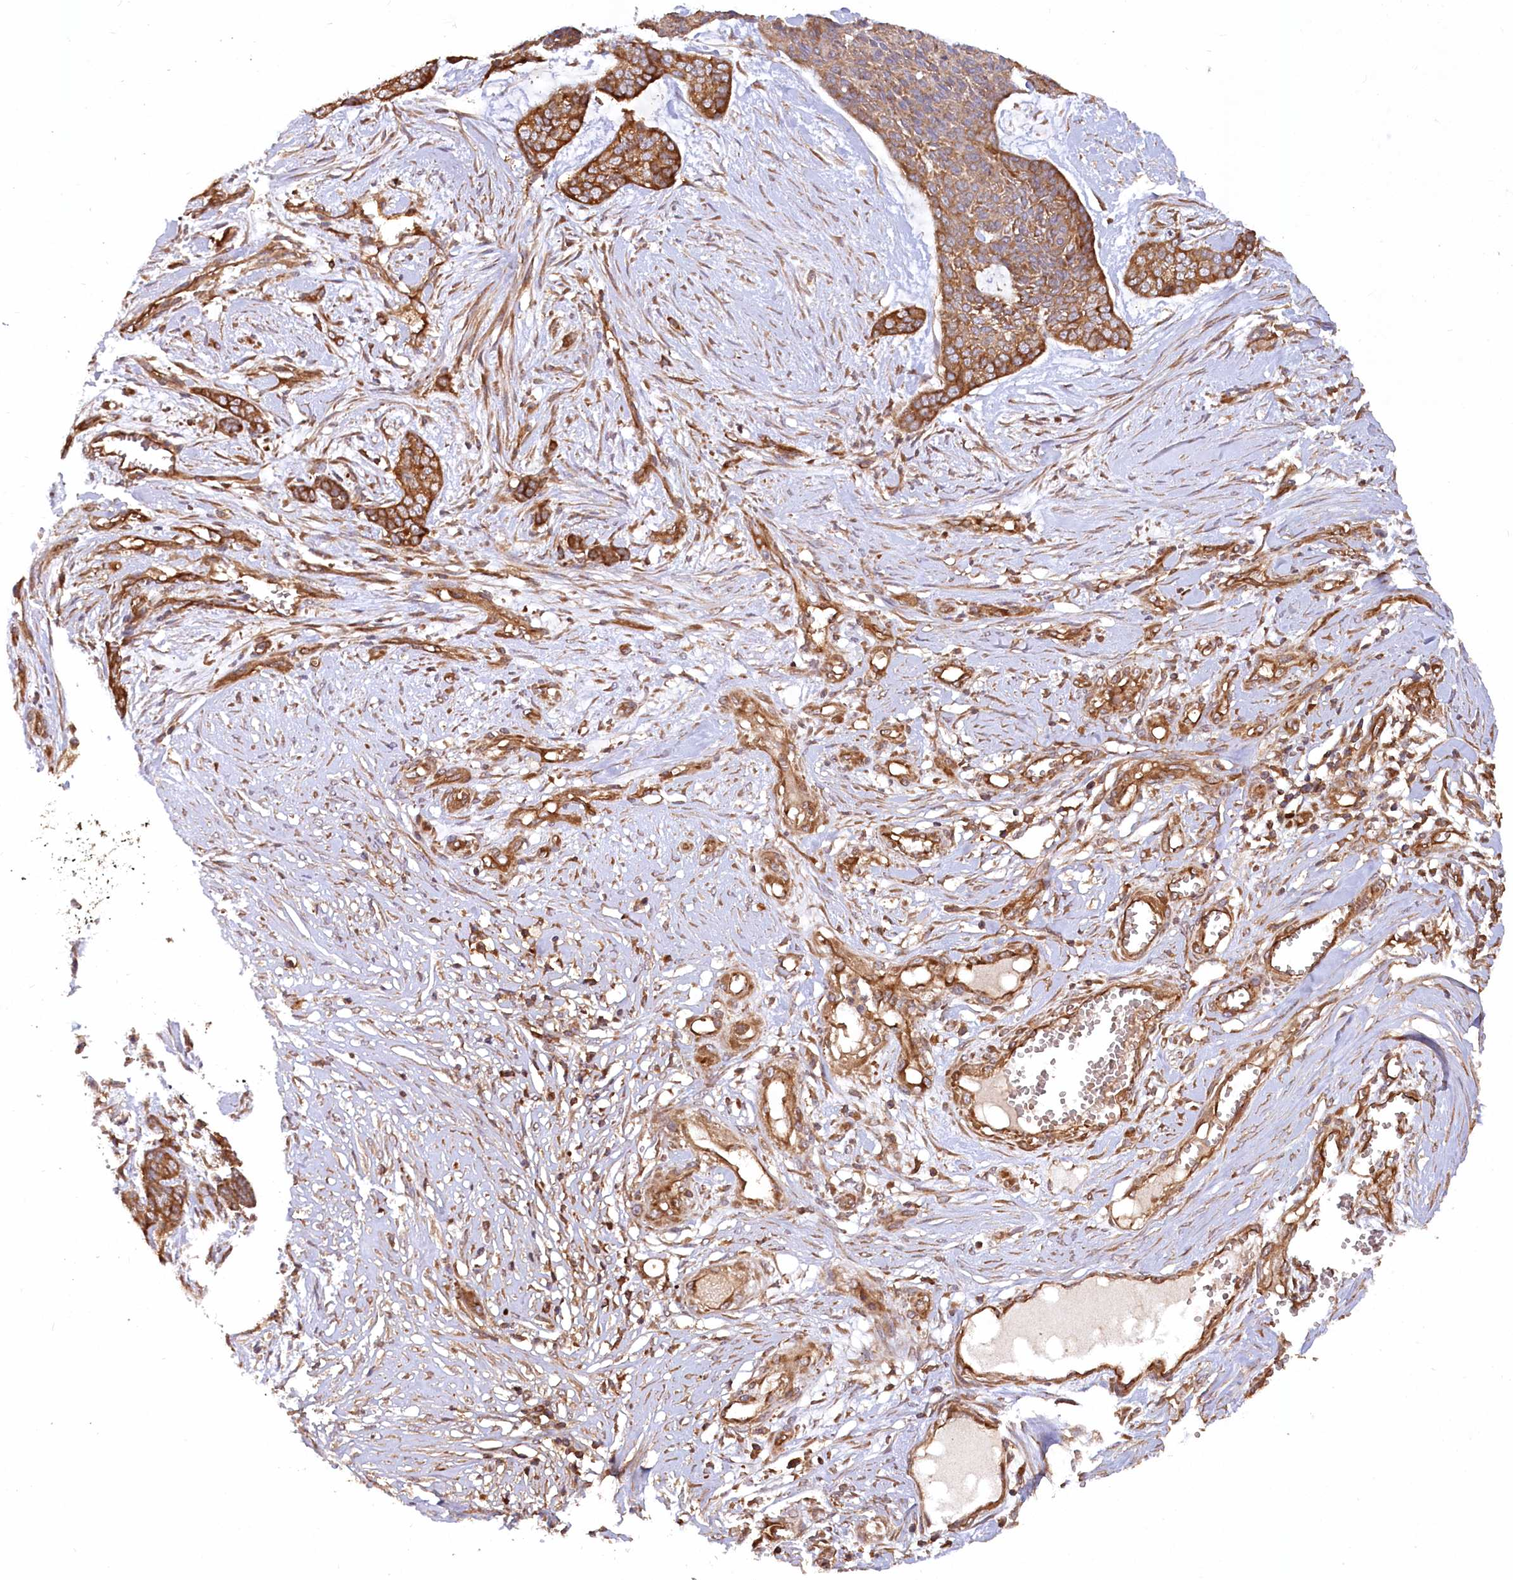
{"staining": {"intensity": "moderate", "quantity": ">75%", "location": "cytoplasmic/membranous"}, "tissue": "skin cancer", "cell_type": "Tumor cells", "image_type": "cancer", "snomed": [{"axis": "morphology", "description": "Basal cell carcinoma"}, {"axis": "topography", "description": "Skin"}], "caption": "Skin cancer (basal cell carcinoma) was stained to show a protein in brown. There is medium levels of moderate cytoplasmic/membranous expression in approximately >75% of tumor cells.", "gene": "PAIP2", "patient": {"sex": "female", "age": 64}}